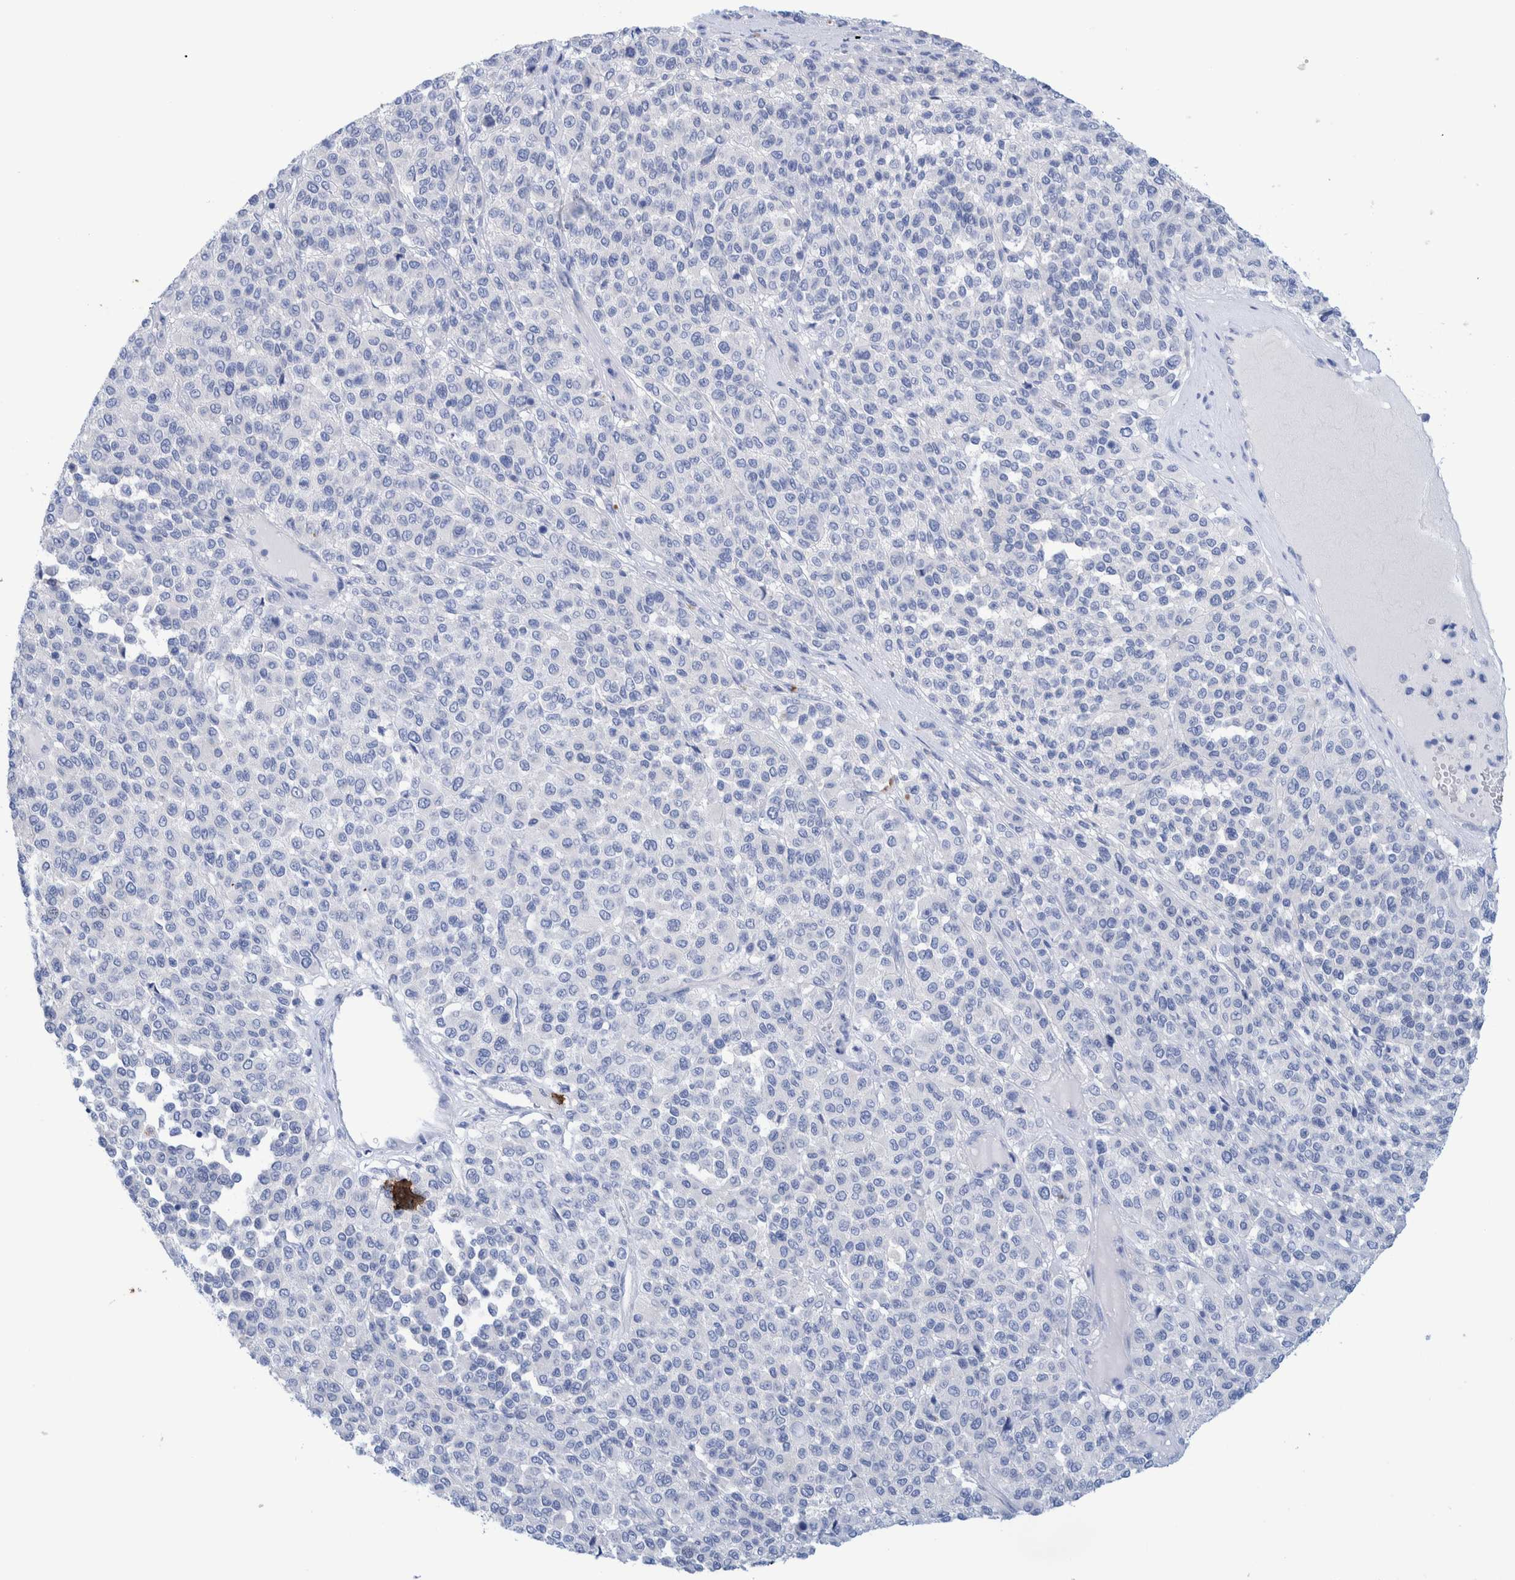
{"staining": {"intensity": "negative", "quantity": "none", "location": "none"}, "tissue": "melanoma", "cell_type": "Tumor cells", "image_type": "cancer", "snomed": [{"axis": "morphology", "description": "Malignant melanoma, Metastatic site"}, {"axis": "topography", "description": "Pancreas"}], "caption": "An image of human melanoma is negative for staining in tumor cells.", "gene": "PERP", "patient": {"sex": "female", "age": 30}}